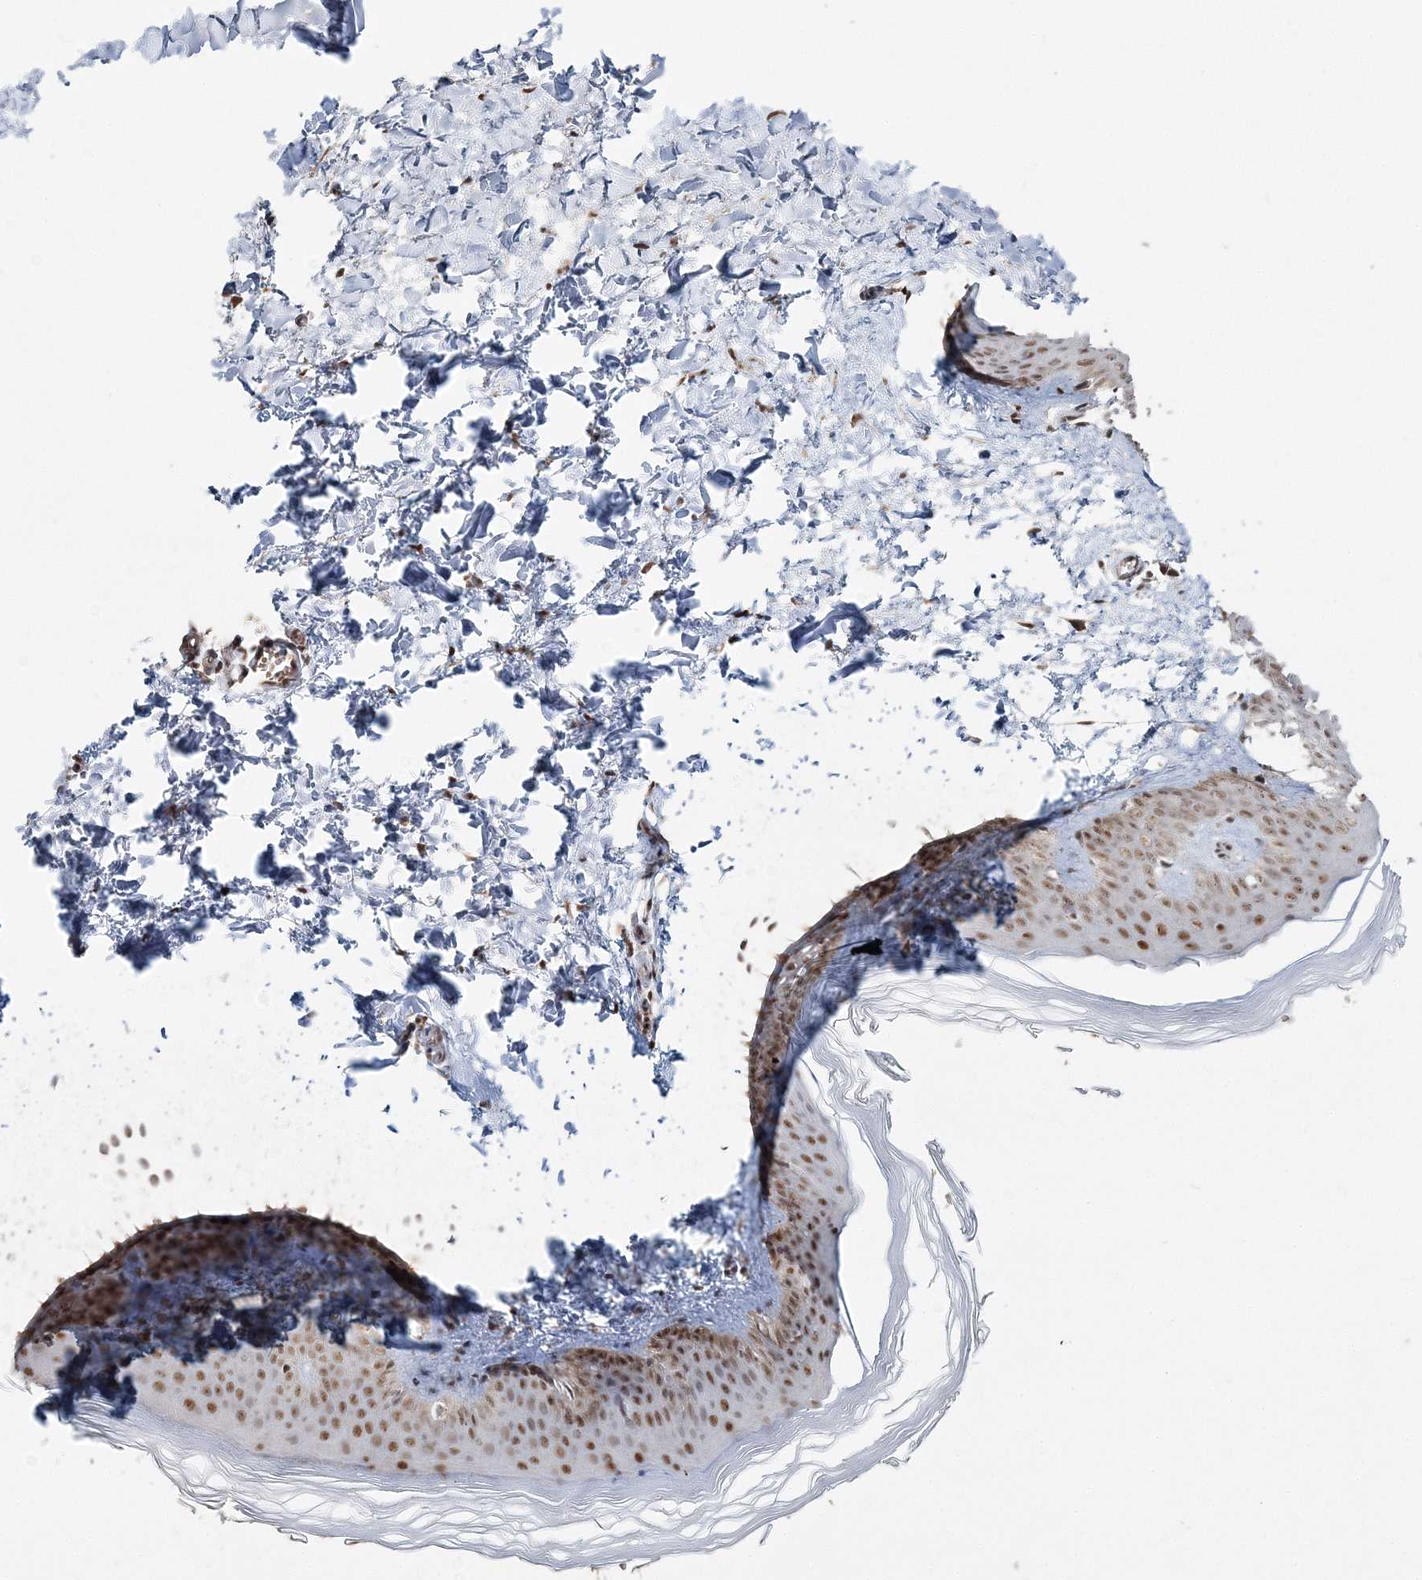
{"staining": {"intensity": "moderate", "quantity": ">75%", "location": "nuclear"}, "tissue": "skin", "cell_type": "Fibroblasts", "image_type": "normal", "snomed": [{"axis": "morphology", "description": "Normal tissue, NOS"}, {"axis": "topography", "description": "Skin"}], "caption": "Immunohistochemical staining of normal skin displays >75% levels of moderate nuclear protein expression in about >75% of fibroblasts.", "gene": "ENSG00000290315", "patient": {"sex": "female", "age": 27}}